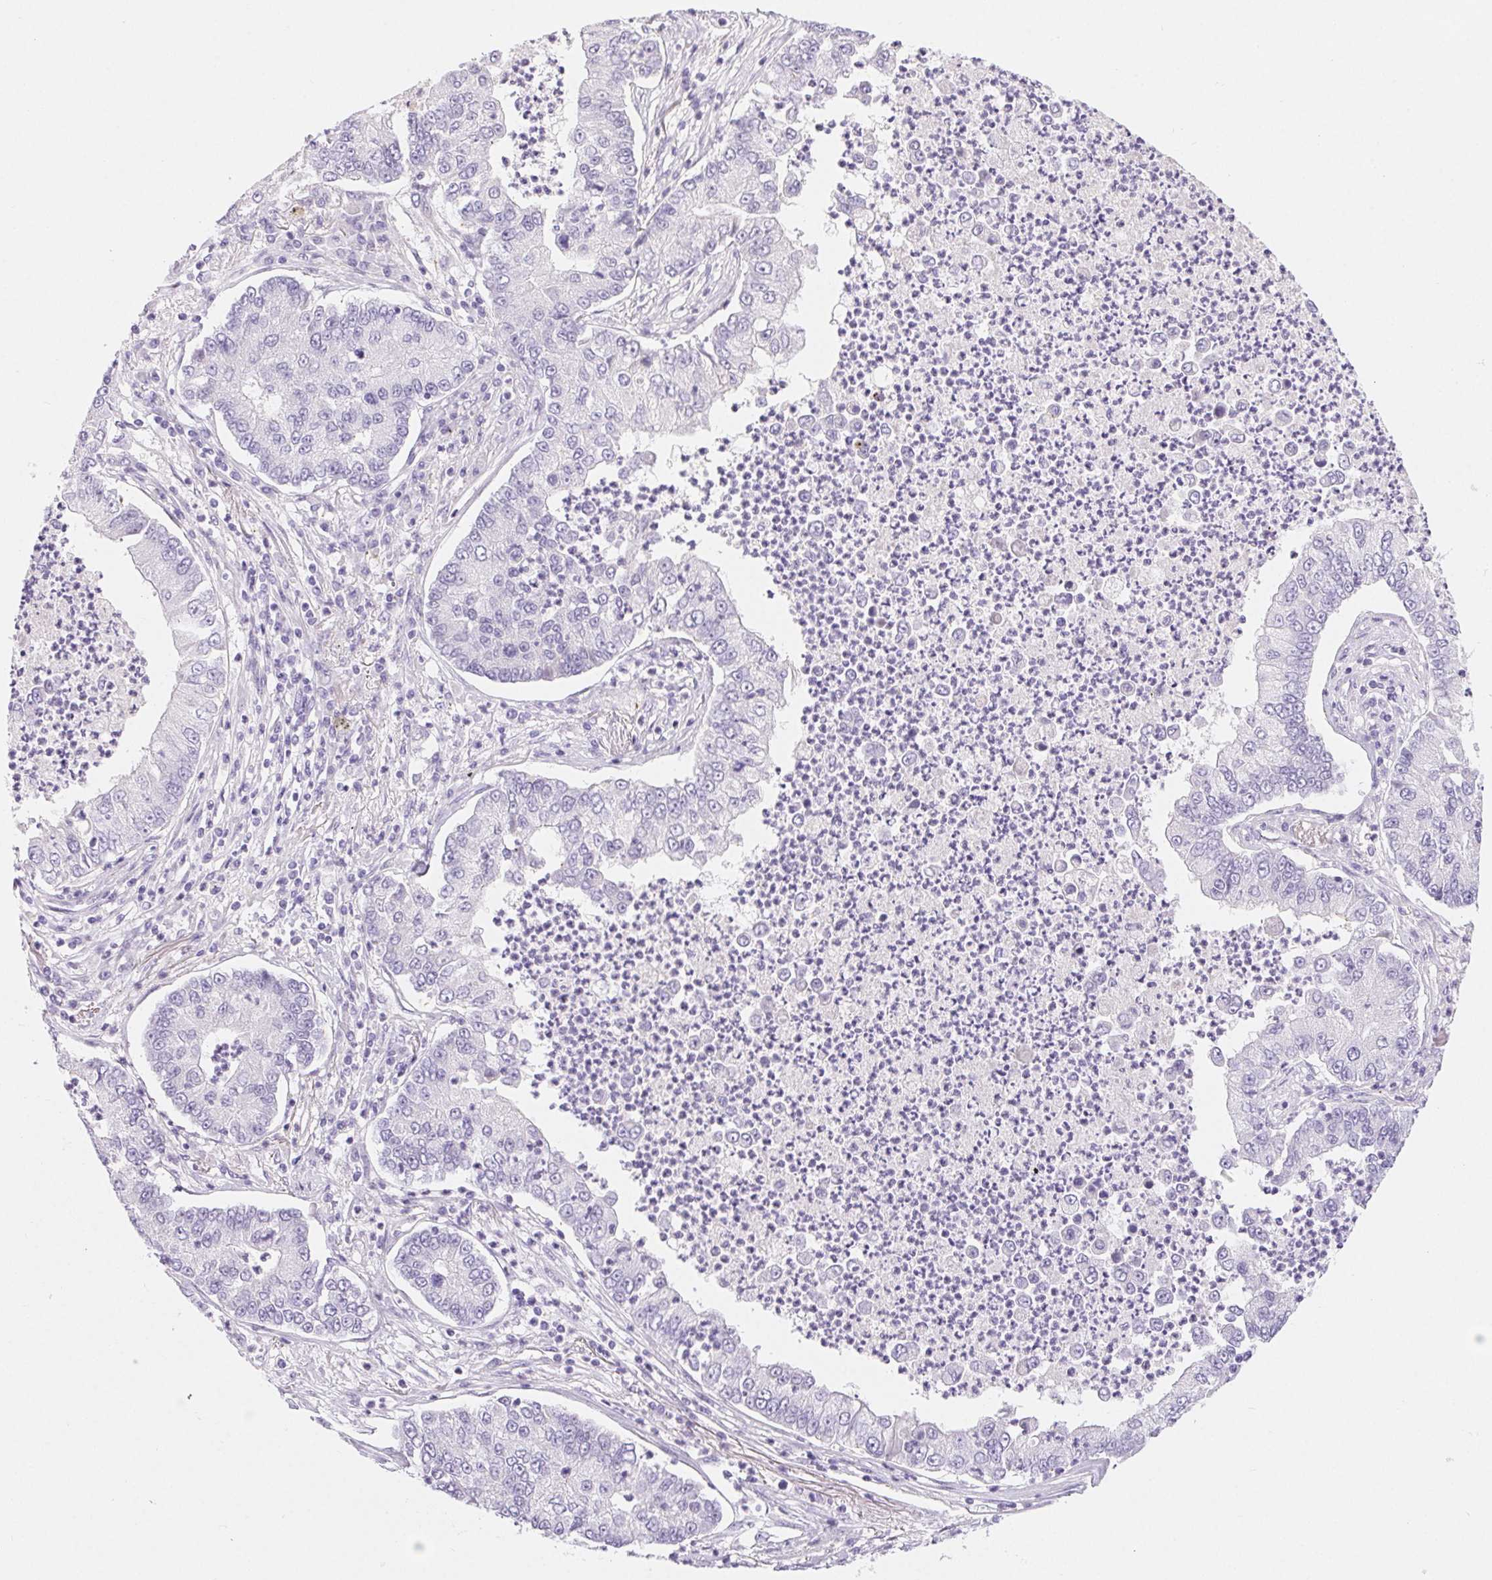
{"staining": {"intensity": "negative", "quantity": "none", "location": "none"}, "tissue": "lung cancer", "cell_type": "Tumor cells", "image_type": "cancer", "snomed": [{"axis": "morphology", "description": "Adenocarcinoma, NOS"}, {"axis": "topography", "description": "Lung"}], "caption": "Protein analysis of lung cancer (adenocarcinoma) demonstrates no significant positivity in tumor cells. (IHC, brightfield microscopy, high magnification).", "gene": "CLDN16", "patient": {"sex": "female", "age": 57}}